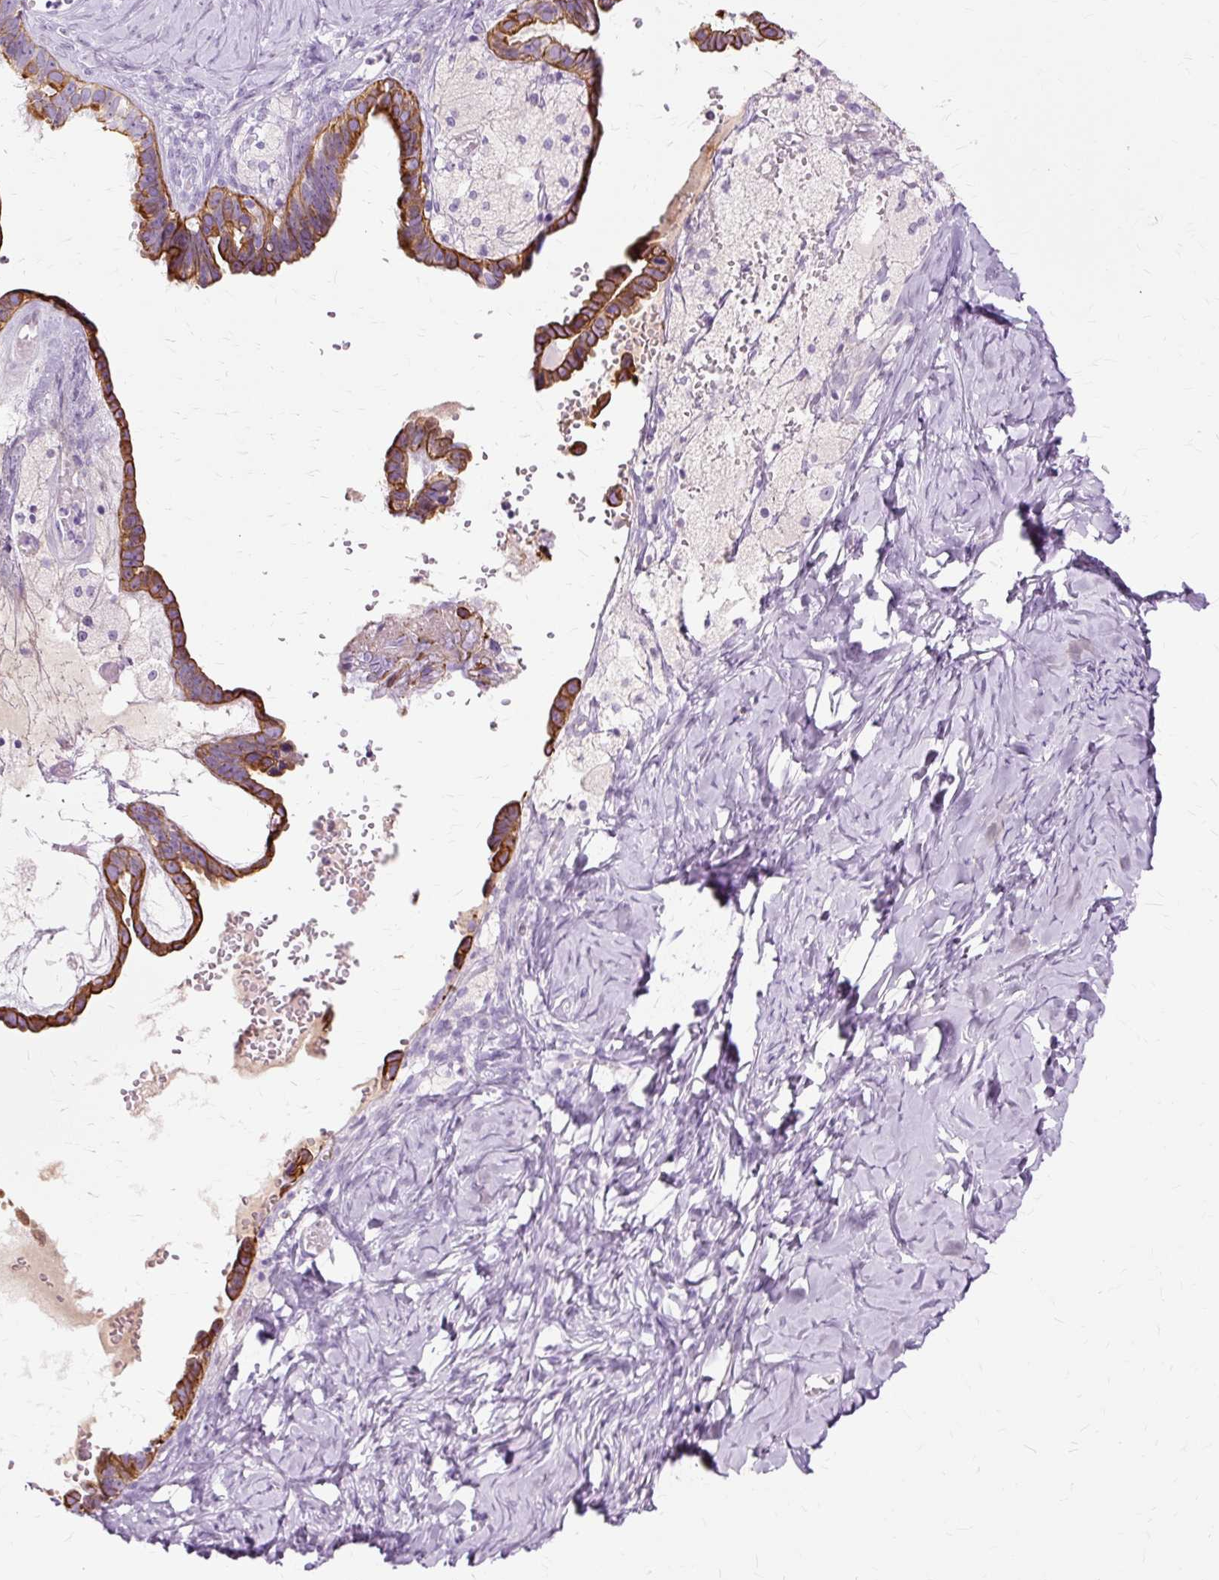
{"staining": {"intensity": "strong", "quantity": "25%-75%", "location": "cytoplasmic/membranous"}, "tissue": "ovarian cancer", "cell_type": "Tumor cells", "image_type": "cancer", "snomed": [{"axis": "morphology", "description": "Cystadenocarcinoma, serous, NOS"}, {"axis": "topography", "description": "Ovary"}], "caption": "IHC micrograph of neoplastic tissue: ovarian cancer stained using immunohistochemistry reveals high levels of strong protein expression localized specifically in the cytoplasmic/membranous of tumor cells, appearing as a cytoplasmic/membranous brown color.", "gene": "DCTN4", "patient": {"sex": "female", "age": 69}}